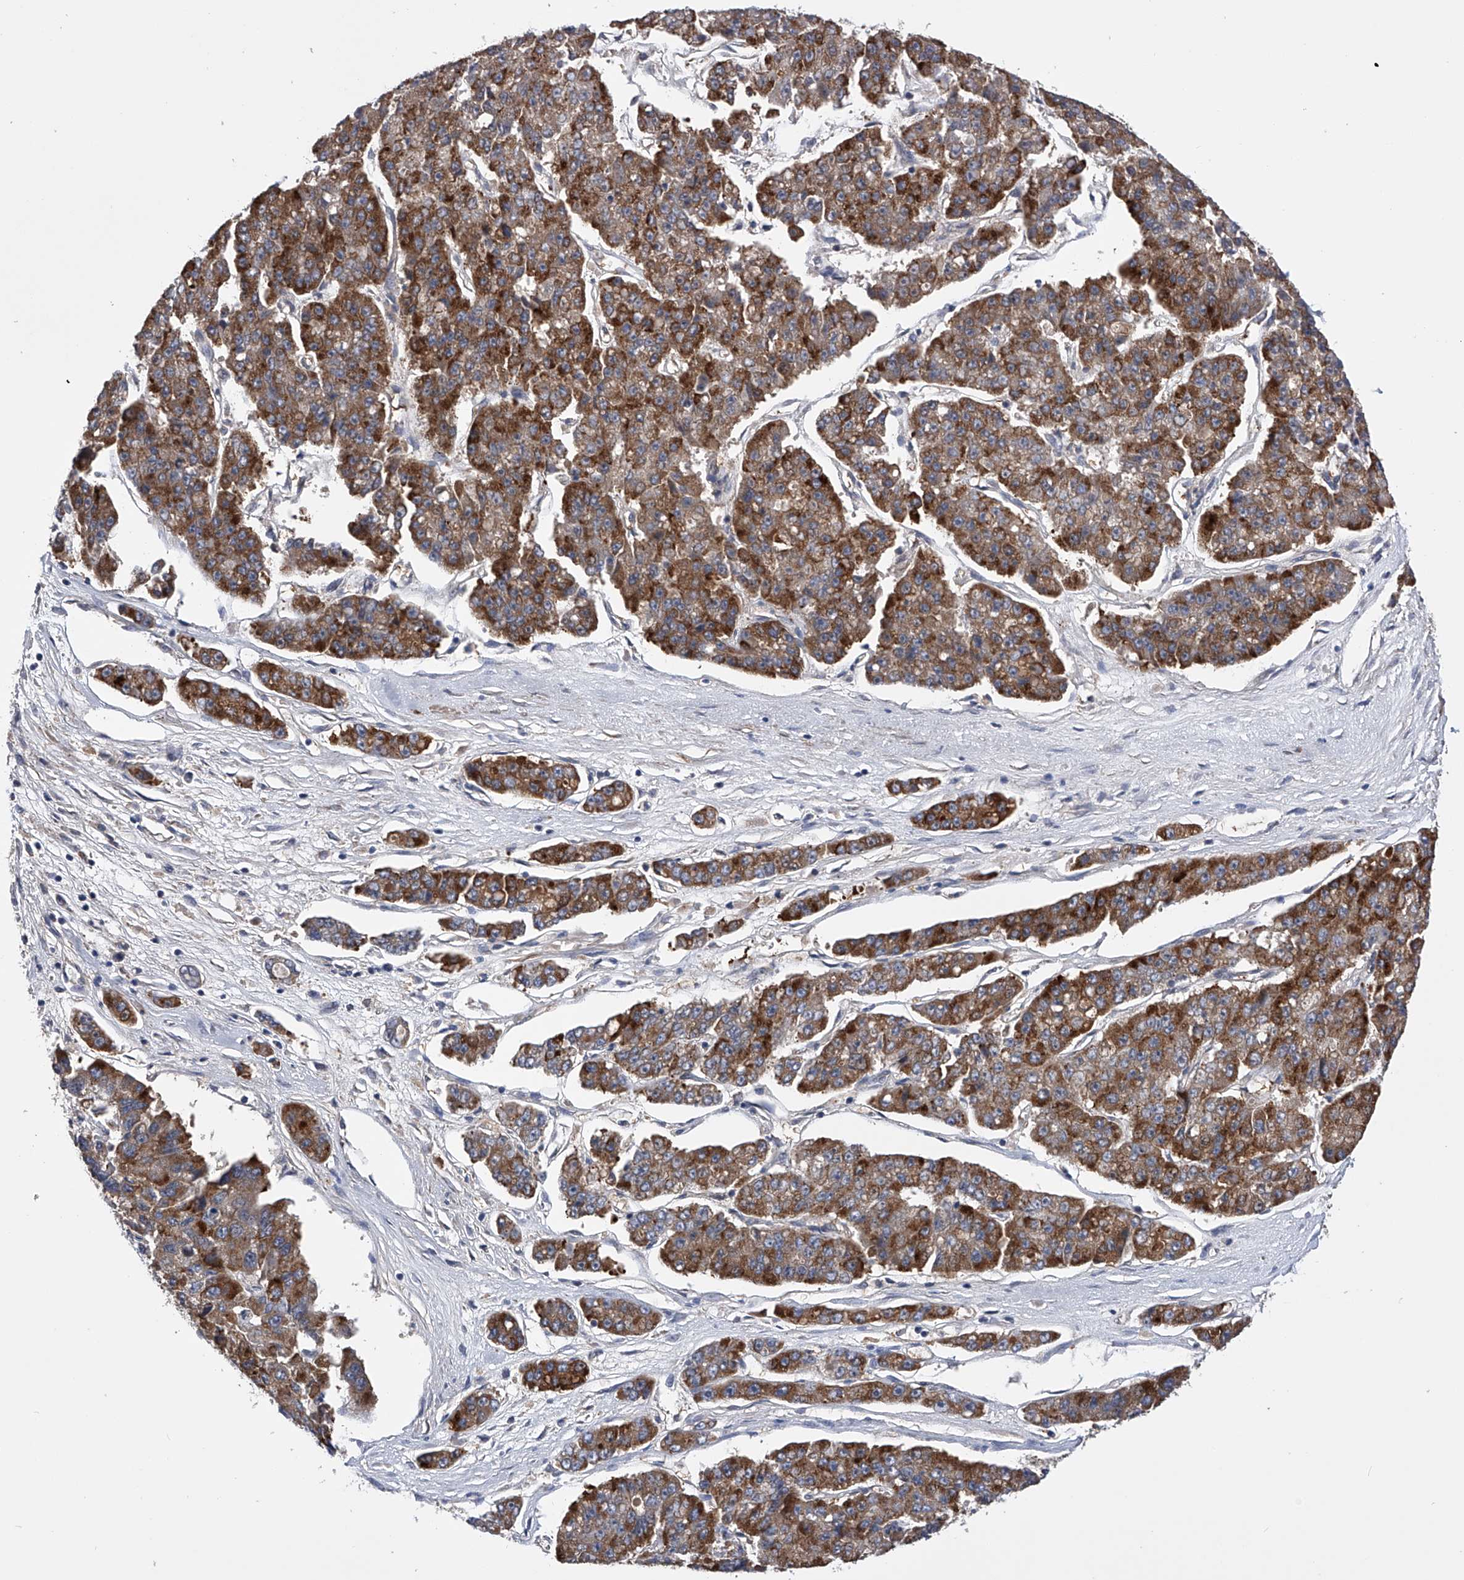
{"staining": {"intensity": "moderate", "quantity": ">75%", "location": "cytoplasmic/membranous"}, "tissue": "pancreatic cancer", "cell_type": "Tumor cells", "image_type": "cancer", "snomed": [{"axis": "morphology", "description": "Adenocarcinoma, NOS"}, {"axis": "topography", "description": "Pancreas"}], "caption": "Pancreatic cancer (adenocarcinoma) stained with a protein marker displays moderate staining in tumor cells.", "gene": "SPOCK1", "patient": {"sex": "male", "age": 50}}